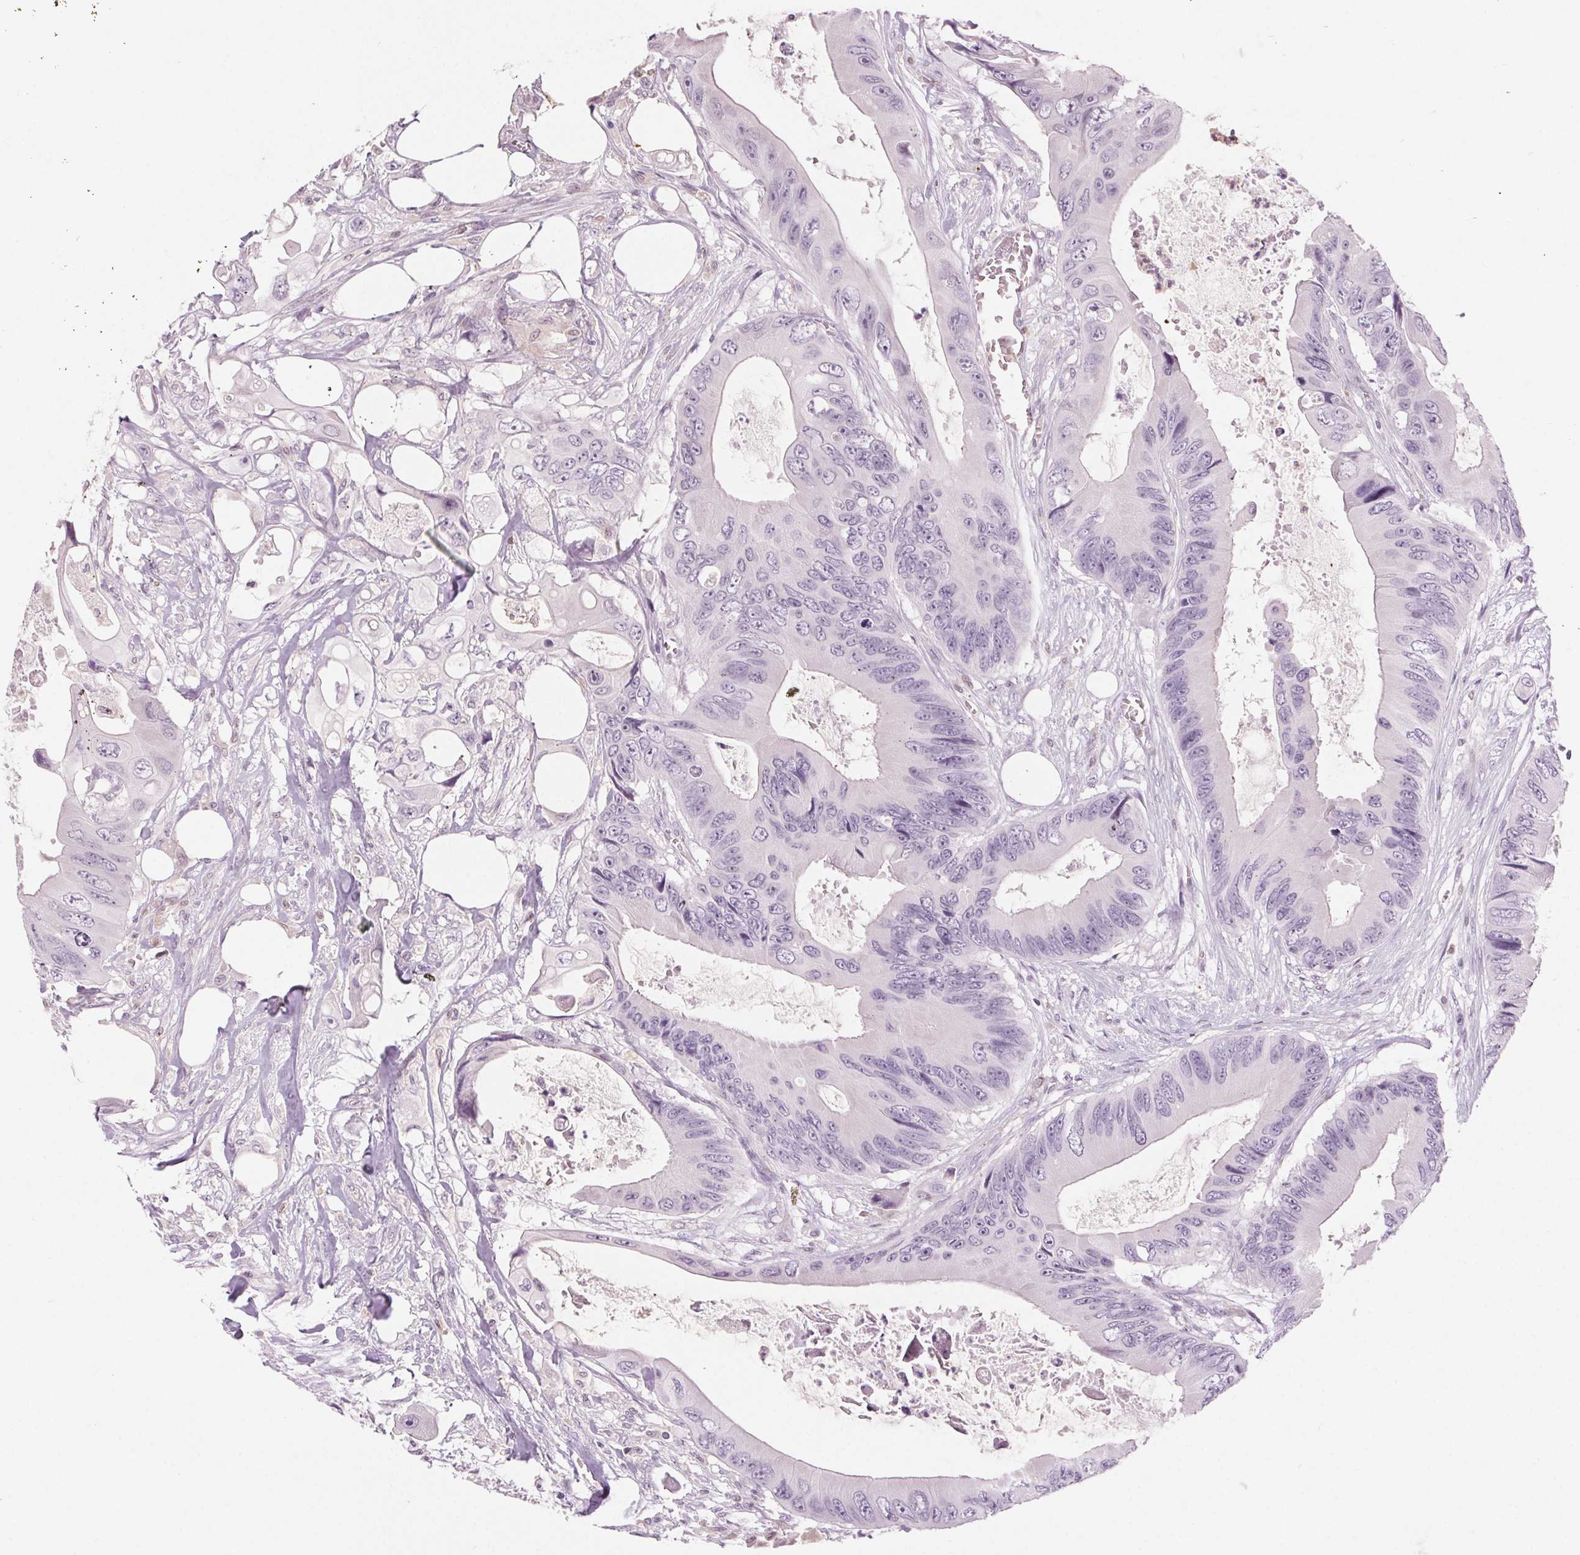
{"staining": {"intensity": "negative", "quantity": "none", "location": "none"}, "tissue": "colorectal cancer", "cell_type": "Tumor cells", "image_type": "cancer", "snomed": [{"axis": "morphology", "description": "Adenocarcinoma, NOS"}, {"axis": "topography", "description": "Rectum"}], "caption": "Immunohistochemistry (IHC) of human colorectal adenocarcinoma reveals no expression in tumor cells. (DAB immunohistochemistry (IHC), high magnification).", "gene": "SLC6A19", "patient": {"sex": "male", "age": 63}}